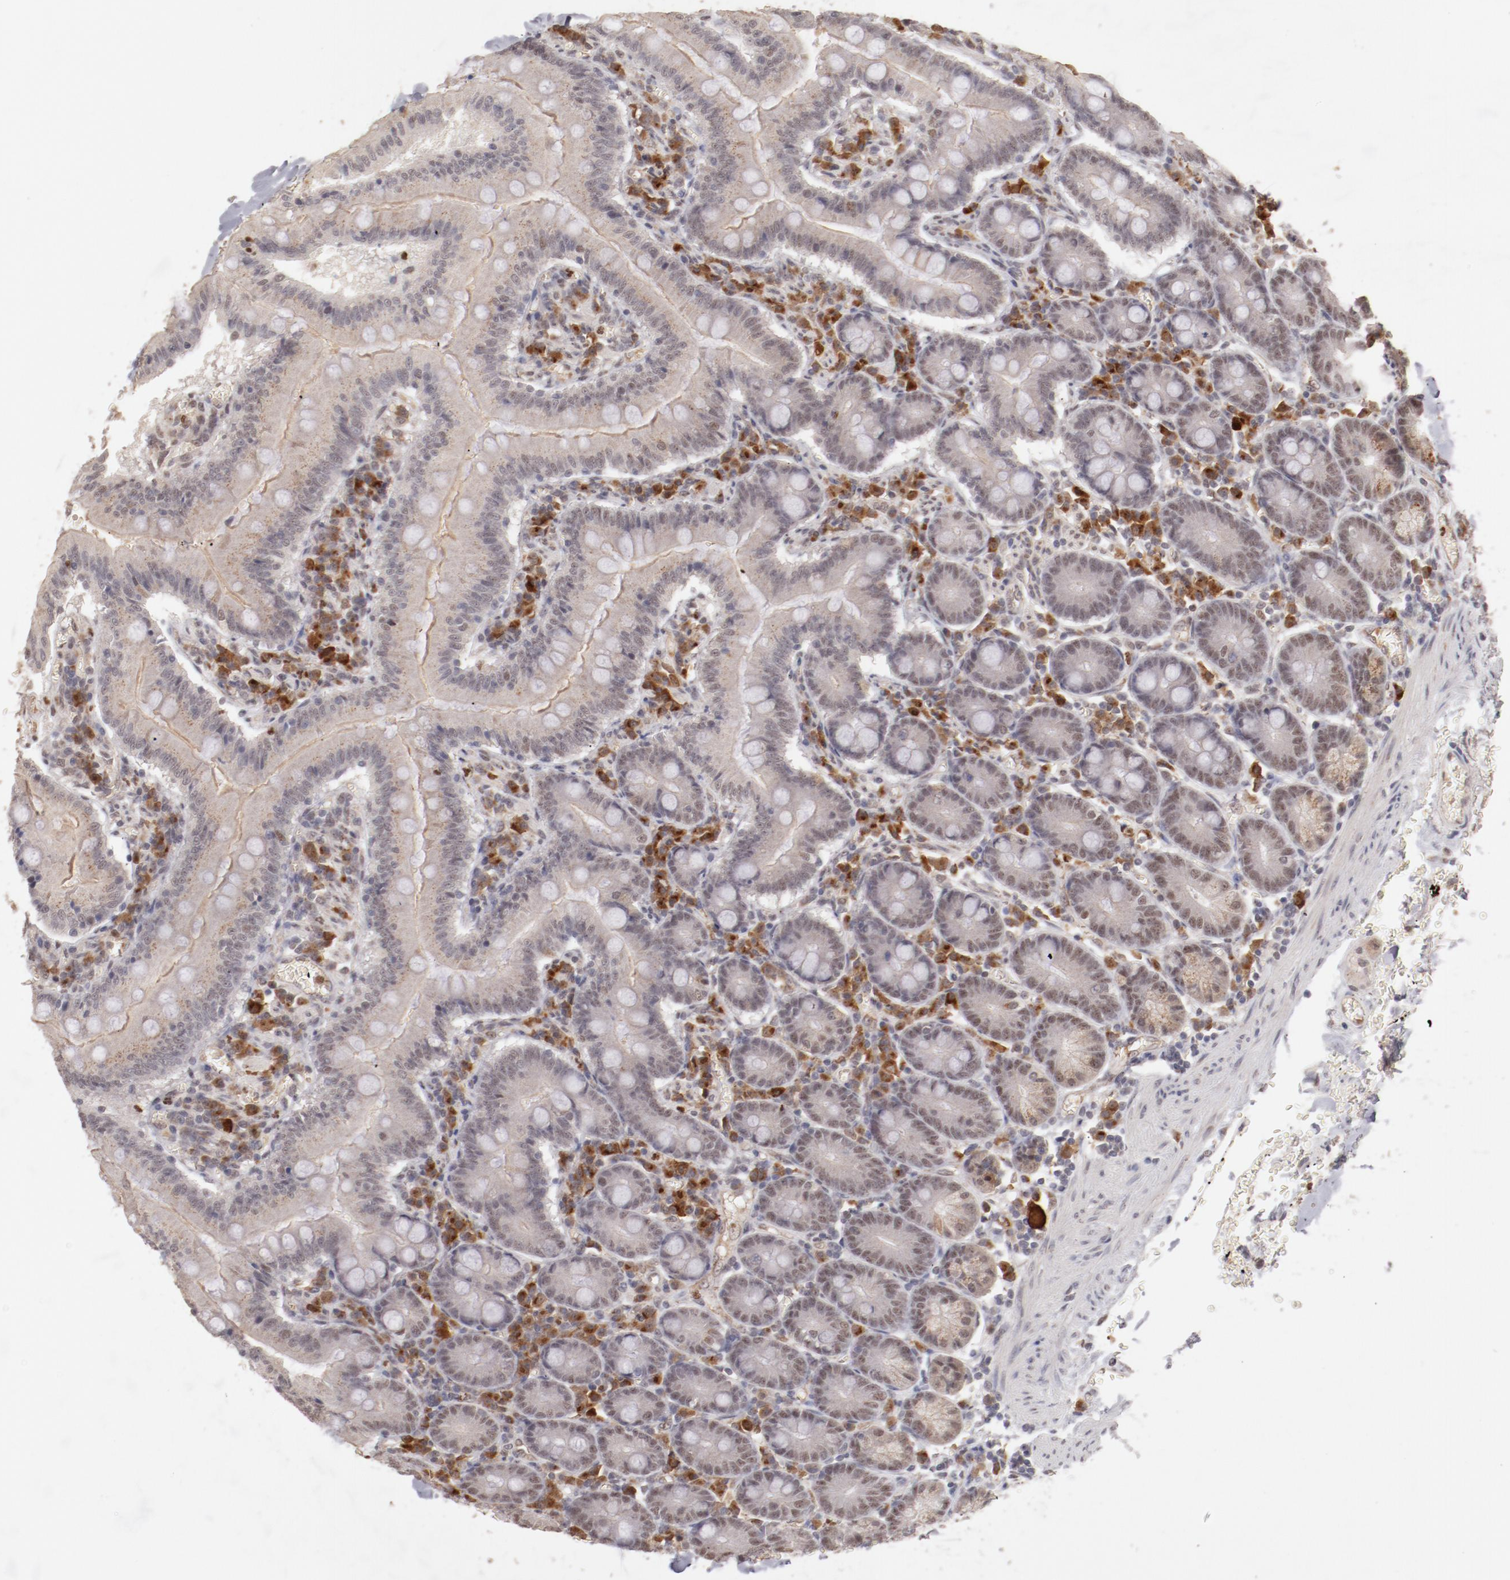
{"staining": {"intensity": "weak", "quantity": ">75%", "location": "cytoplasmic/membranous,nuclear"}, "tissue": "small intestine", "cell_type": "Glandular cells", "image_type": "normal", "snomed": [{"axis": "morphology", "description": "Normal tissue, NOS"}, {"axis": "topography", "description": "Small intestine"}], "caption": "Protein staining shows weak cytoplasmic/membranous,nuclear positivity in about >75% of glandular cells in benign small intestine.", "gene": "NFE2", "patient": {"sex": "male", "age": 71}}